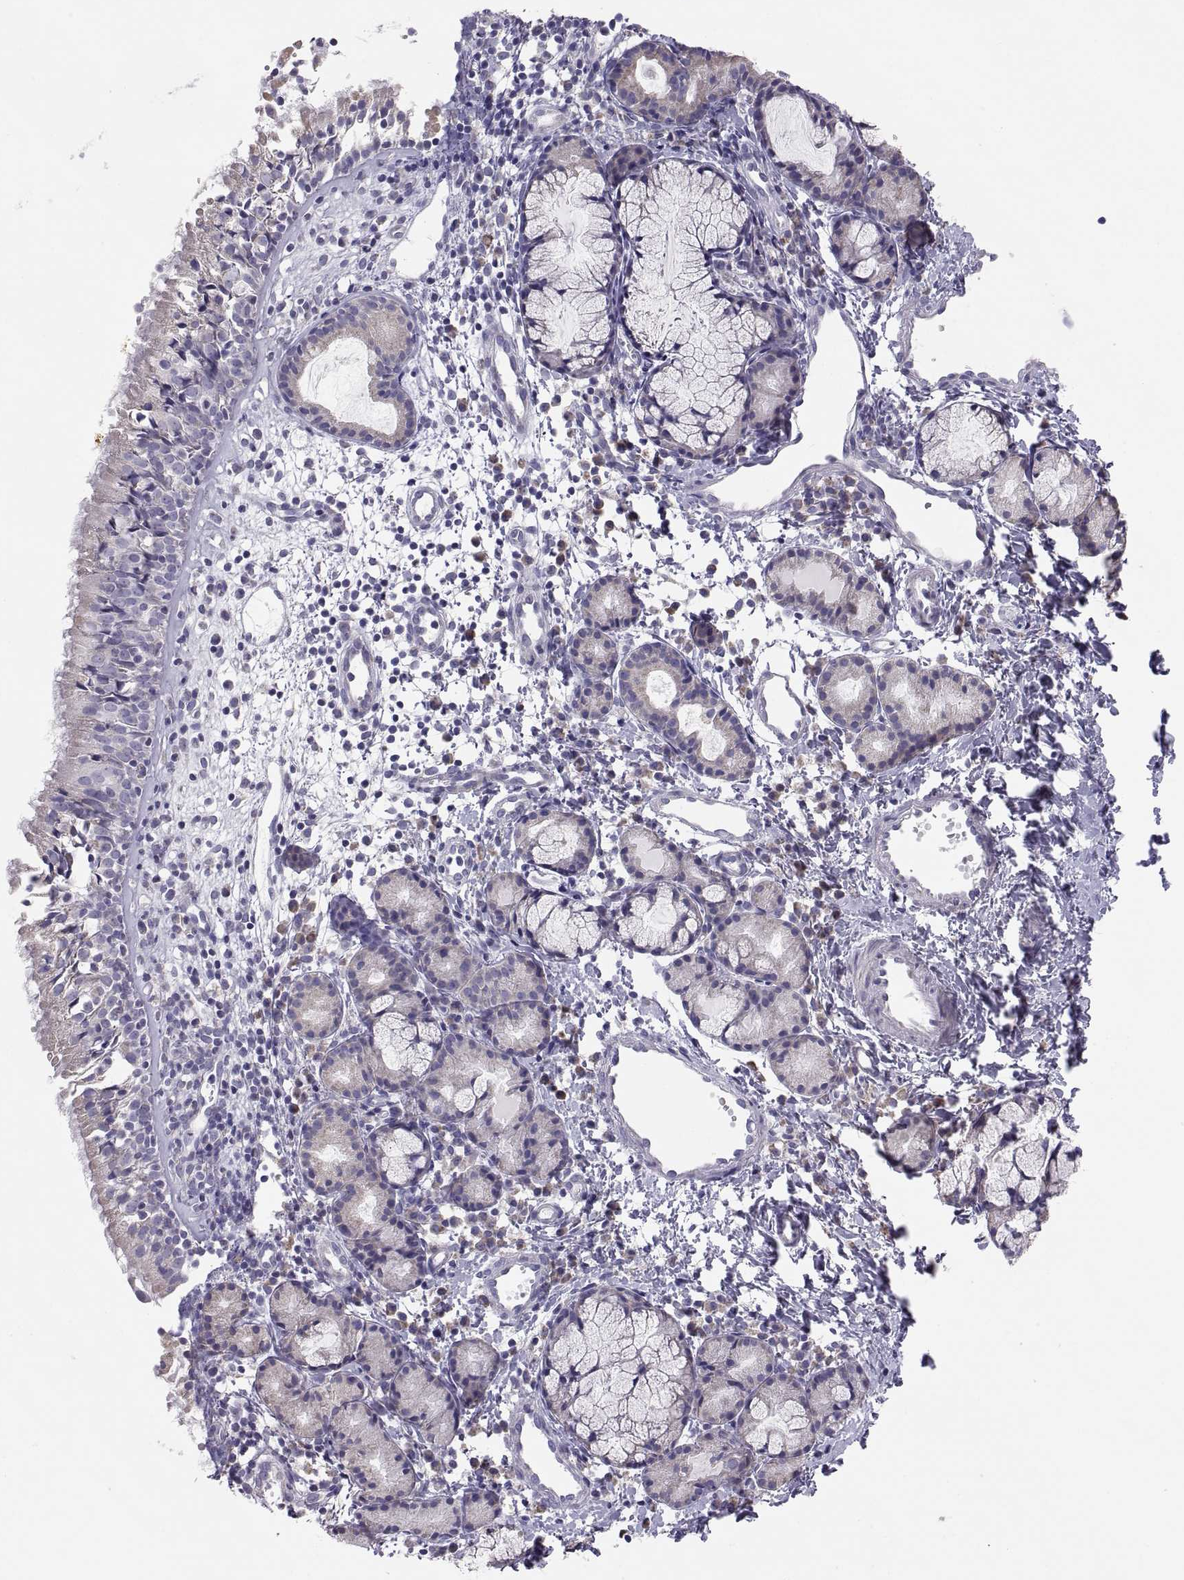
{"staining": {"intensity": "negative", "quantity": "none", "location": "none"}, "tissue": "nasopharynx", "cell_type": "Respiratory epithelial cells", "image_type": "normal", "snomed": [{"axis": "morphology", "description": "Normal tissue, NOS"}, {"axis": "topography", "description": "Nasopharynx"}], "caption": "Human nasopharynx stained for a protein using immunohistochemistry reveals no positivity in respiratory epithelial cells.", "gene": "TNNC1", "patient": {"sex": "male", "age": 9}}